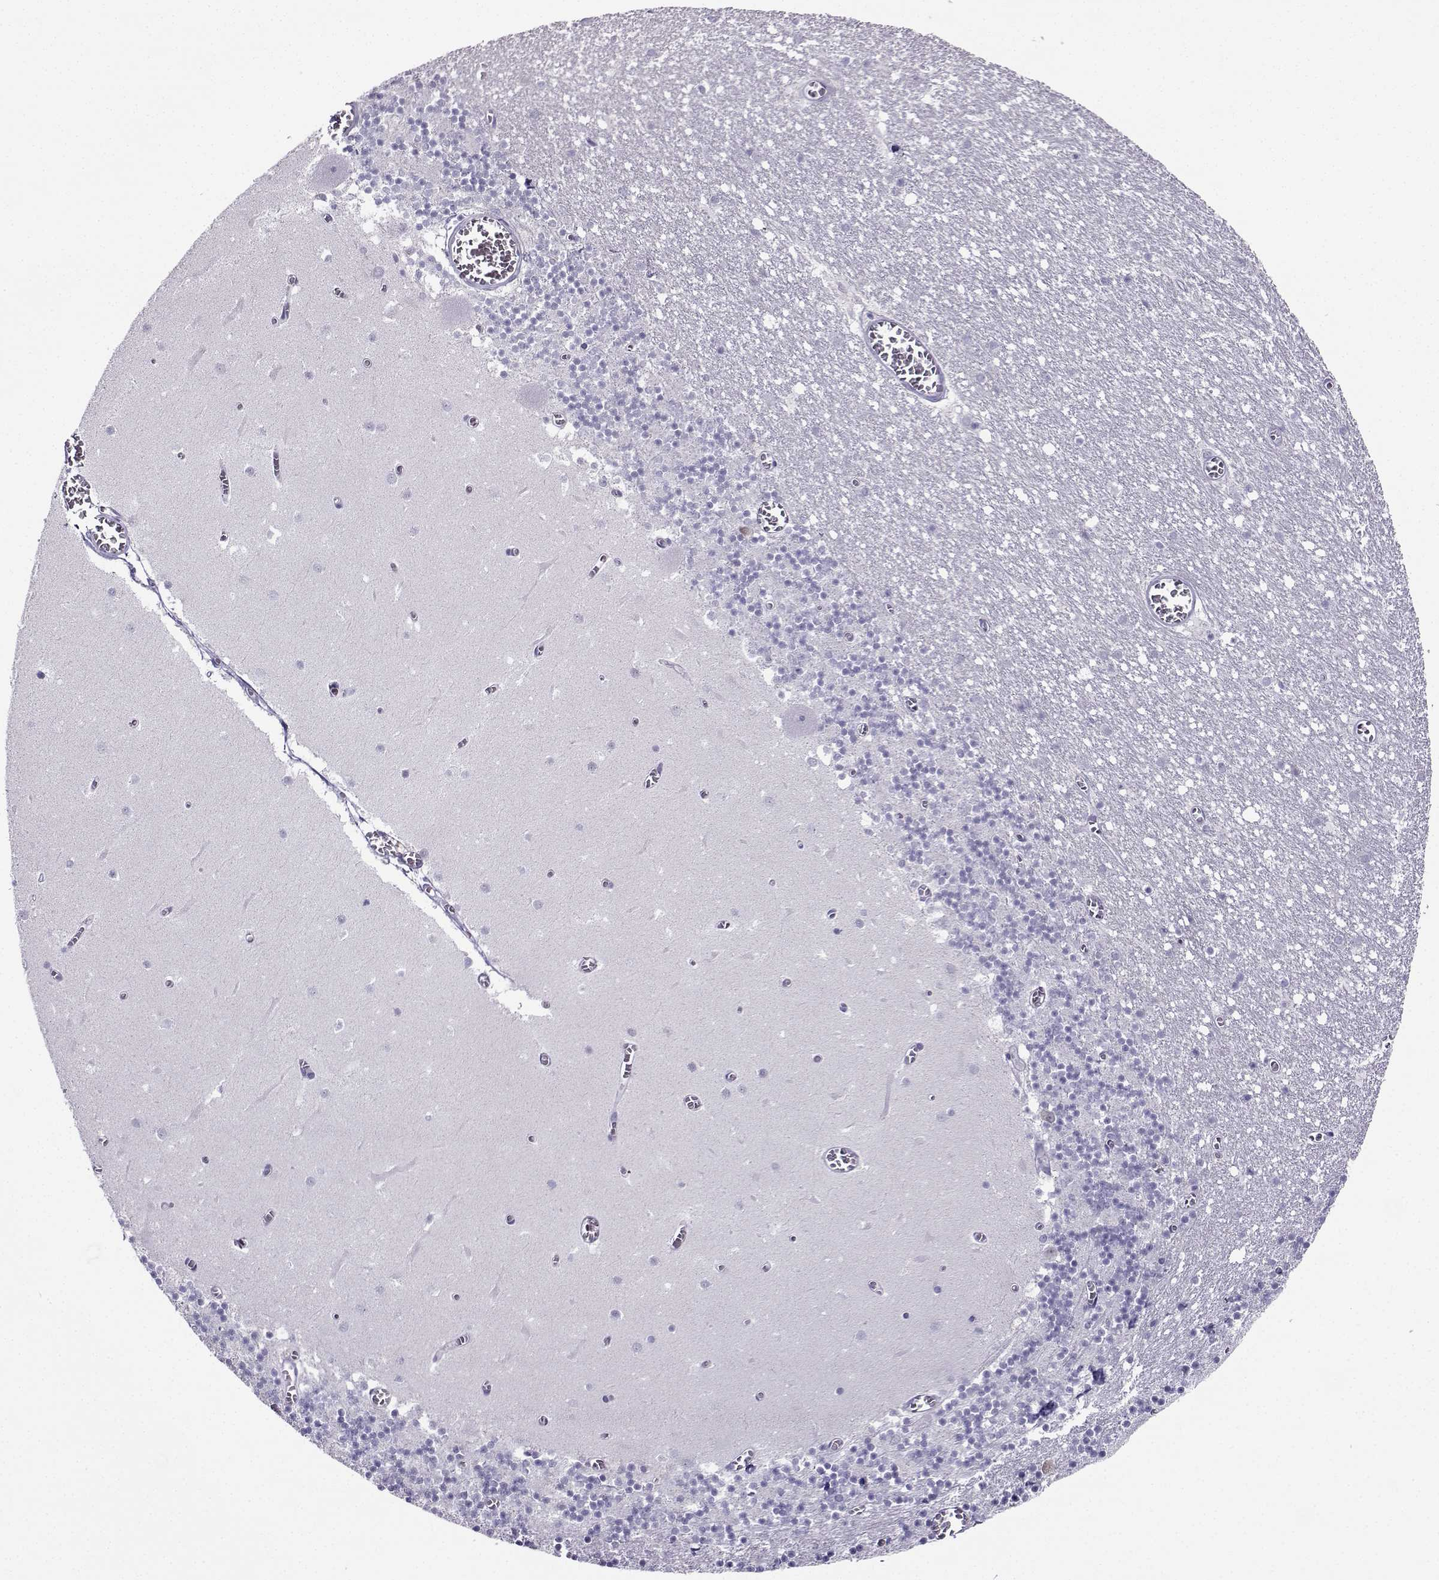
{"staining": {"intensity": "negative", "quantity": "none", "location": "none"}, "tissue": "cerebellum", "cell_type": "Cells in granular layer", "image_type": "normal", "snomed": [{"axis": "morphology", "description": "Normal tissue, NOS"}, {"axis": "topography", "description": "Cerebellum"}], "caption": "This image is of benign cerebellum stained with immunohistochemistry (IHC) to label a protein in brown with the nuclei are counter-stained blue. There is no positivity in cells in granular layer.", "gene": "FBXO24", "patient": {"sex": "female", "age": 28}}